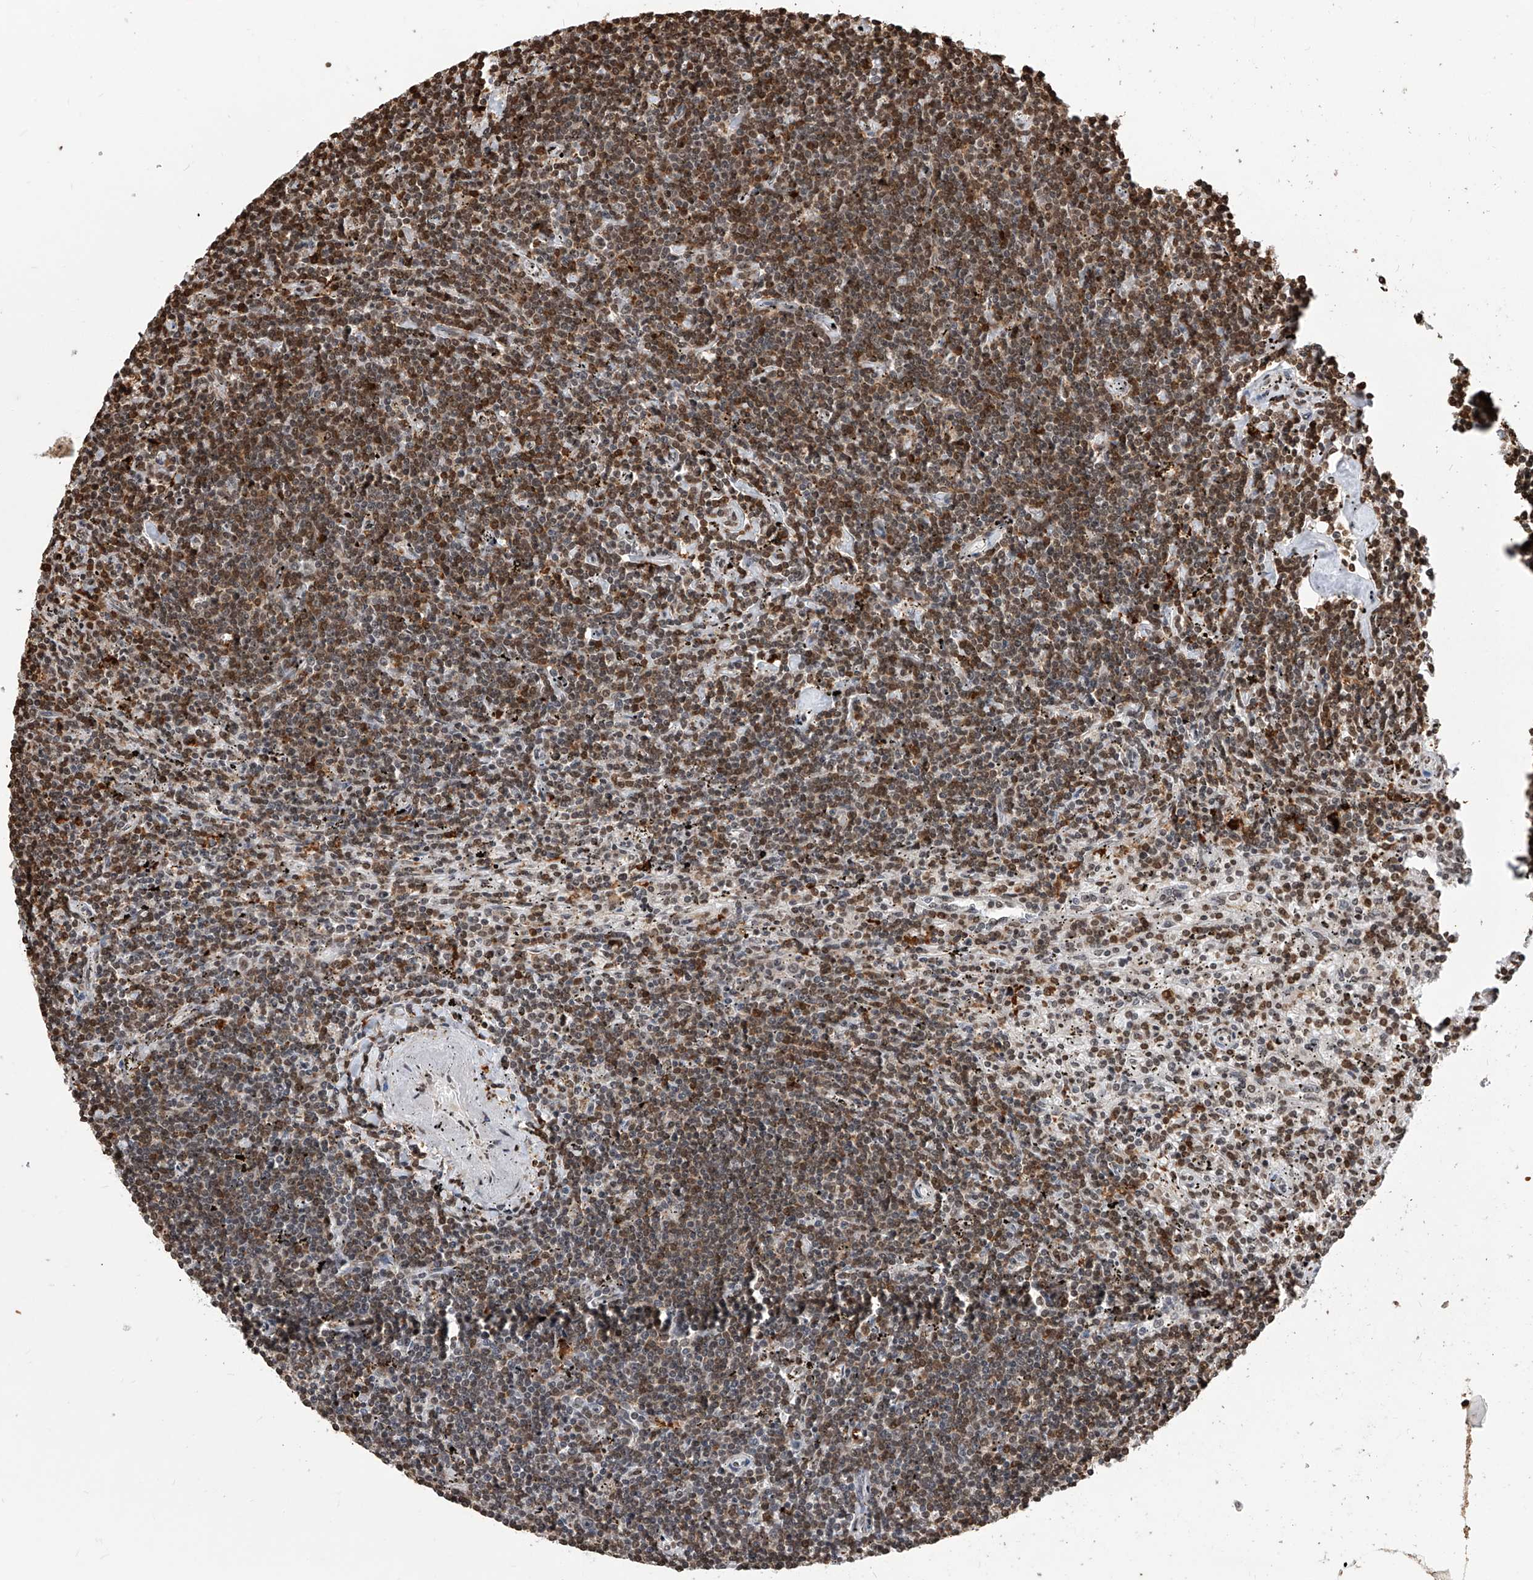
{"staining": {"intensity": "moderate", "quantity": "25%-75%", "location": "nuclear"}, "tissue": "lymphoma", "cell_type": "Tumor cells", "image_type": "cancer", "snomed": [{"axis": "morphology", "description": "Malignant lymphoma, non-Hodgkin's type, Low grade"}, {"axis": "topography", "description": "Spleen"}], "caption": "Lymphoma was stained to show a protein in brown. There is medium levels of moderate nuclear positivity in about 25%-75% of tumor cells. (brown staining indicates protein expression, while blue staining denotes nuclei).", "gene": "CFAP410", "patient": {"sex": "male", "age": 76}}